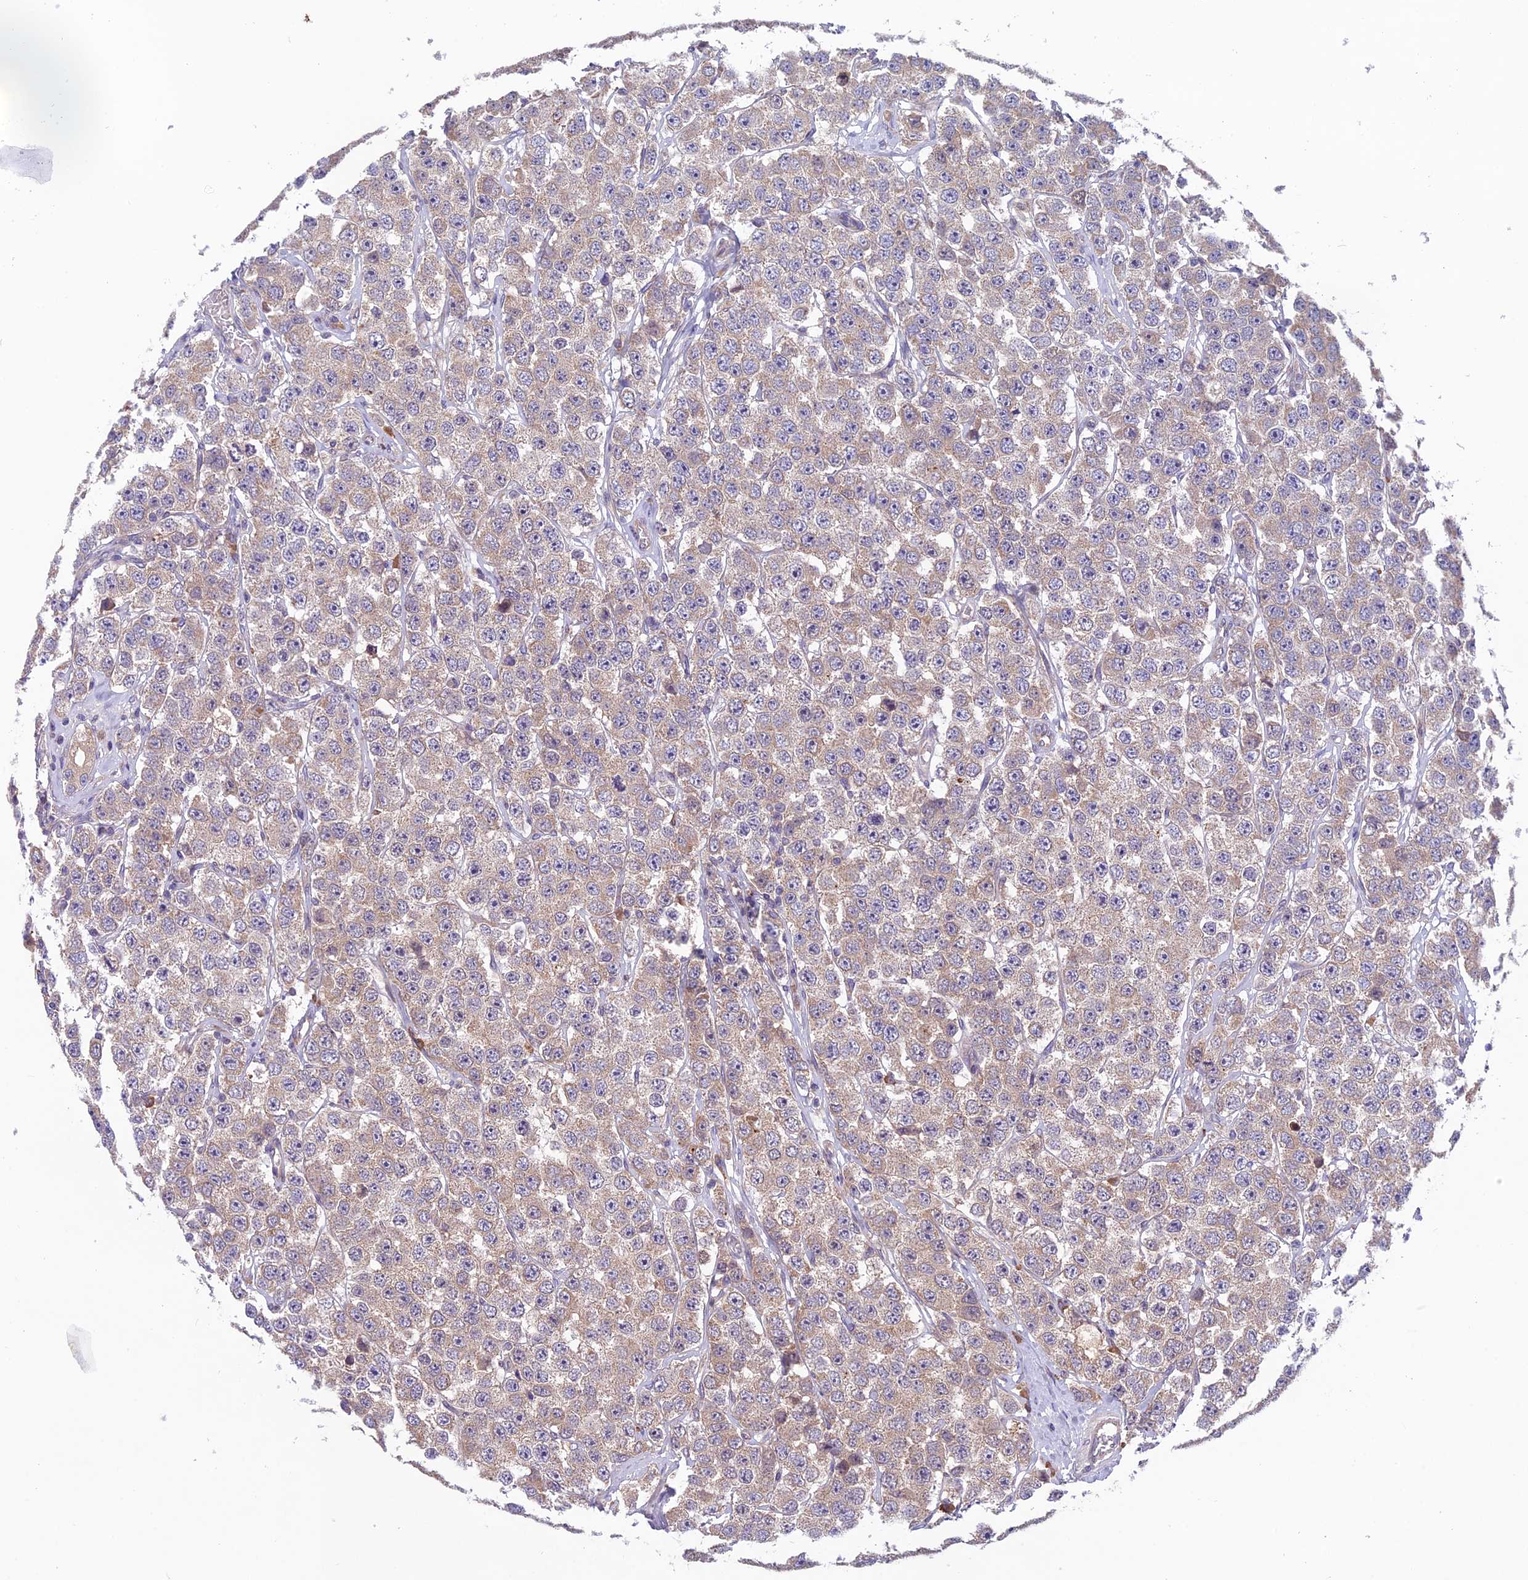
{"staining": {"intensity": "weak", "quantity": ">75%", "location": "cytoplasmic/membranous"}, "tissue": "testis cancer", "cell_type": "Tumor cells", "image_type": "cancer", "snomed": [{"axis": "morphology", "description": "Seminoma, NOS"}, {"axis": "topography", "description": "Testis"}], "caption": "Testis cancer stained with DAB IHC demonstrates low levels of weak cytoplasmic/membranous positivity in about >75% of tumor cells.", "gene": "DCTN5", "patient": {"sex": "male", "age": 28}}